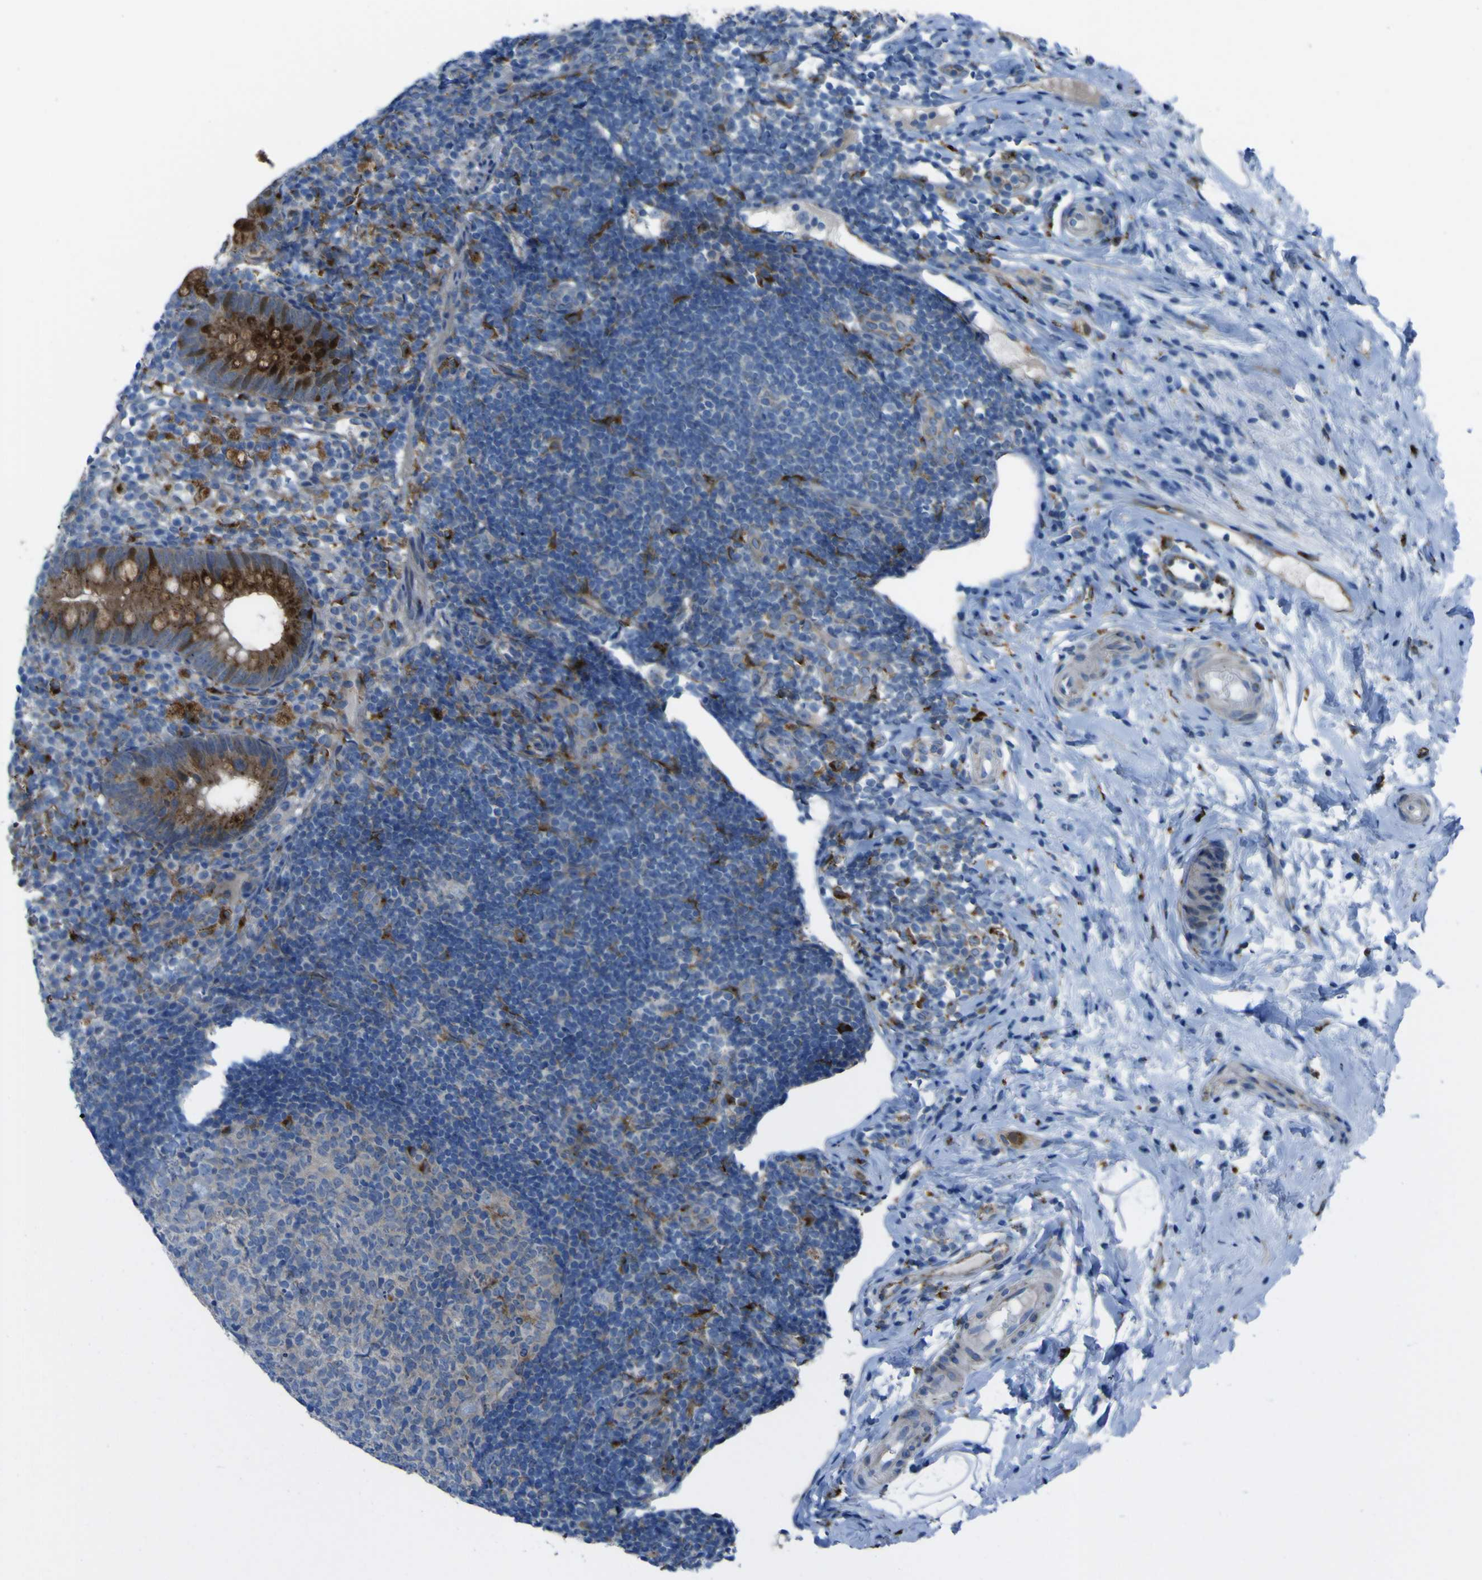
{"staining": {"intensity": "strong", "quantity": "25%-75%", "location": "cytoplasmic/membranous,nuclear"}, "tissue": "appendix", "cell_type": "Glandular cells", "image_type": "normal", "snomed": [{"axis": "morphology", "description": "Normal tissue, NOS"}, {"axis": "topography", "description": "Appendix"}], "caption": "Immunohistochemistry (IHC) photomicrograph of normal appendix stained for a protein (brown), which exhibits high levels of strong cytoplasmic/membranous,nuclear positivity in about 25%-75% of glandular cells.", "gene": "CST3", "patient": {"sex": "female", "age": 20}}